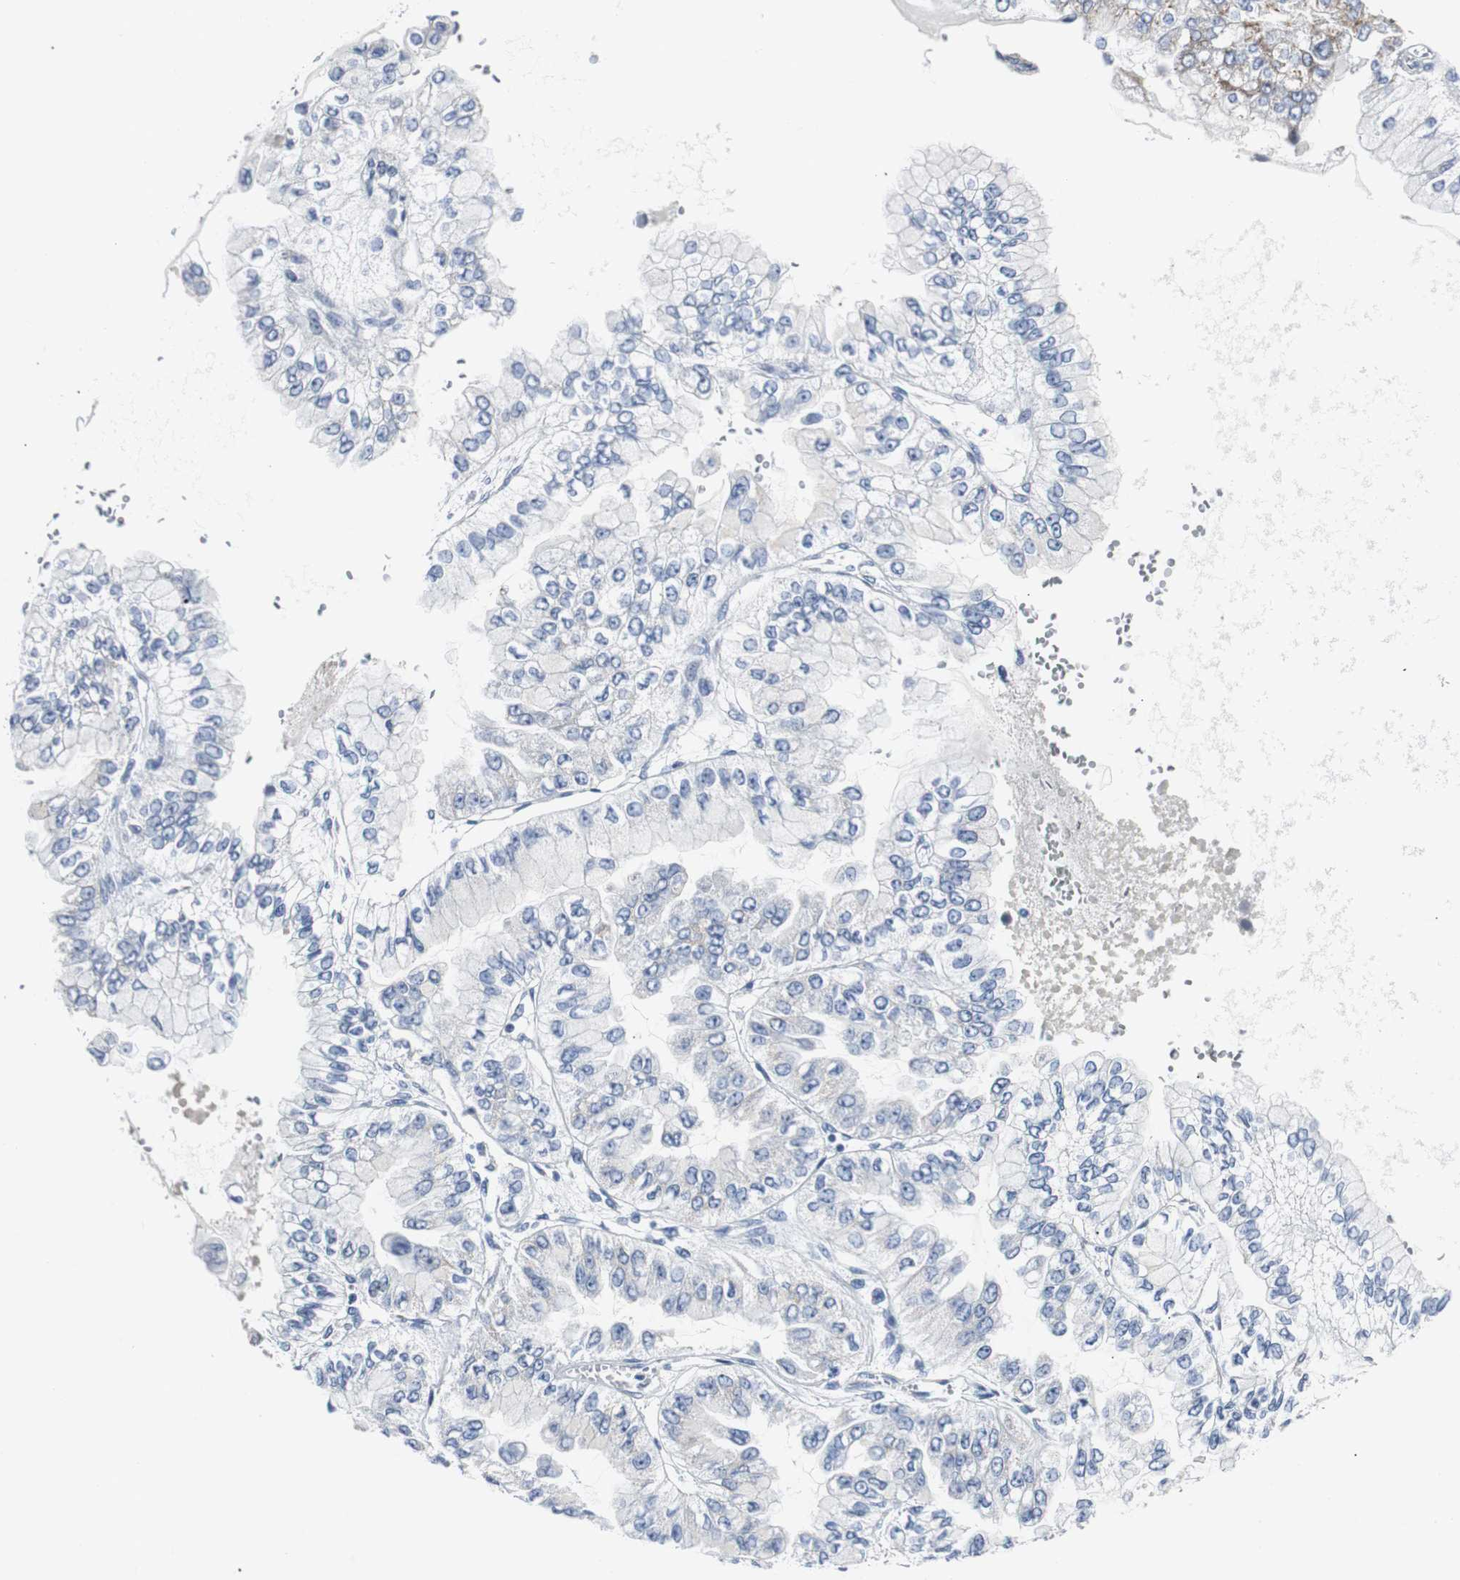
{"staining": {"intensity": "negative", "quantity": "none", "location": "none"}, "tissue": "liver cancer", "cell_type": "Tumor cells", "image_type": "cancer", "snomed": [{"axis": "morphology", "description": "Cholangiocarcinoma"}, {"axis": "topography", "description": "Liver"}], "caption": "There is no significant staining in tumor cells of liver cancer (cholangiocarcinoma). (Stains: DAB (3,3'-diaminobenzidine) immunohistochemistry (IHC) with hematoxylin counter stain, Microscopy: brightfield microscopy at high magnification).", "gene": "SOX30", "patient": {"sex": "female", "age": 79}}